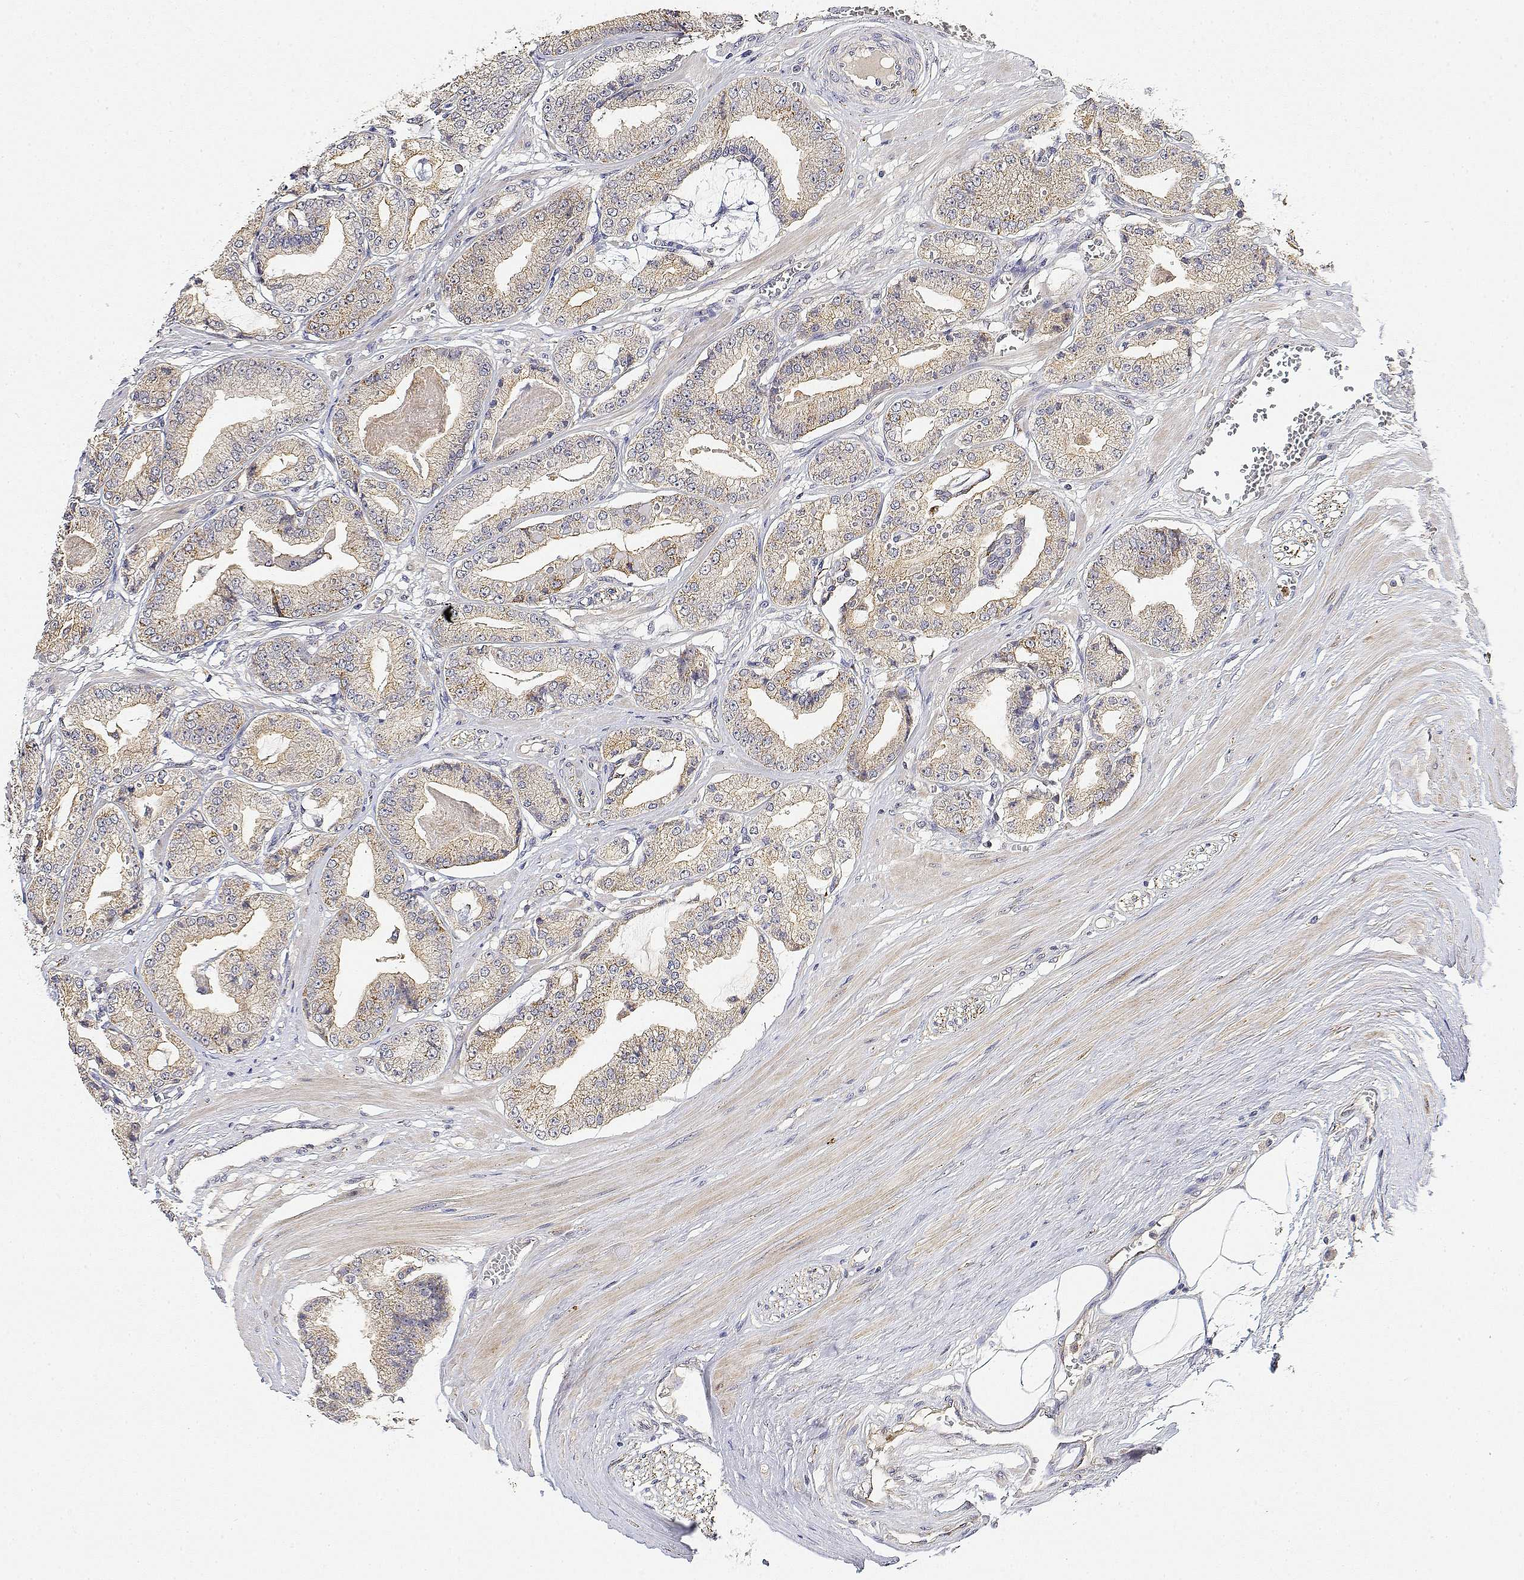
{"staining": {"intensity": "weak", "quantity": "25%-75%", "location": "cytoplasmic/membranous"}, "tissue": "prostate cancer", "cell_type": "Tumor cells", "image_type": "cancer", "snomed": [{"axis": "morphology", "description": "Adenocarcinoma, High grade"}, {"axis": "topography", "description": "Prostate"}], "caption": "Protein staining of prostate adenocarcinoma (high-grade) tissue exhibits weak cytoplasmic/membranous positivity in about 25%-75% of tumor cells. (IHC, brightfield microscopy, high magnification).", "gene": "LONRF3", "patient": {"sex": "male", "age": 71}}